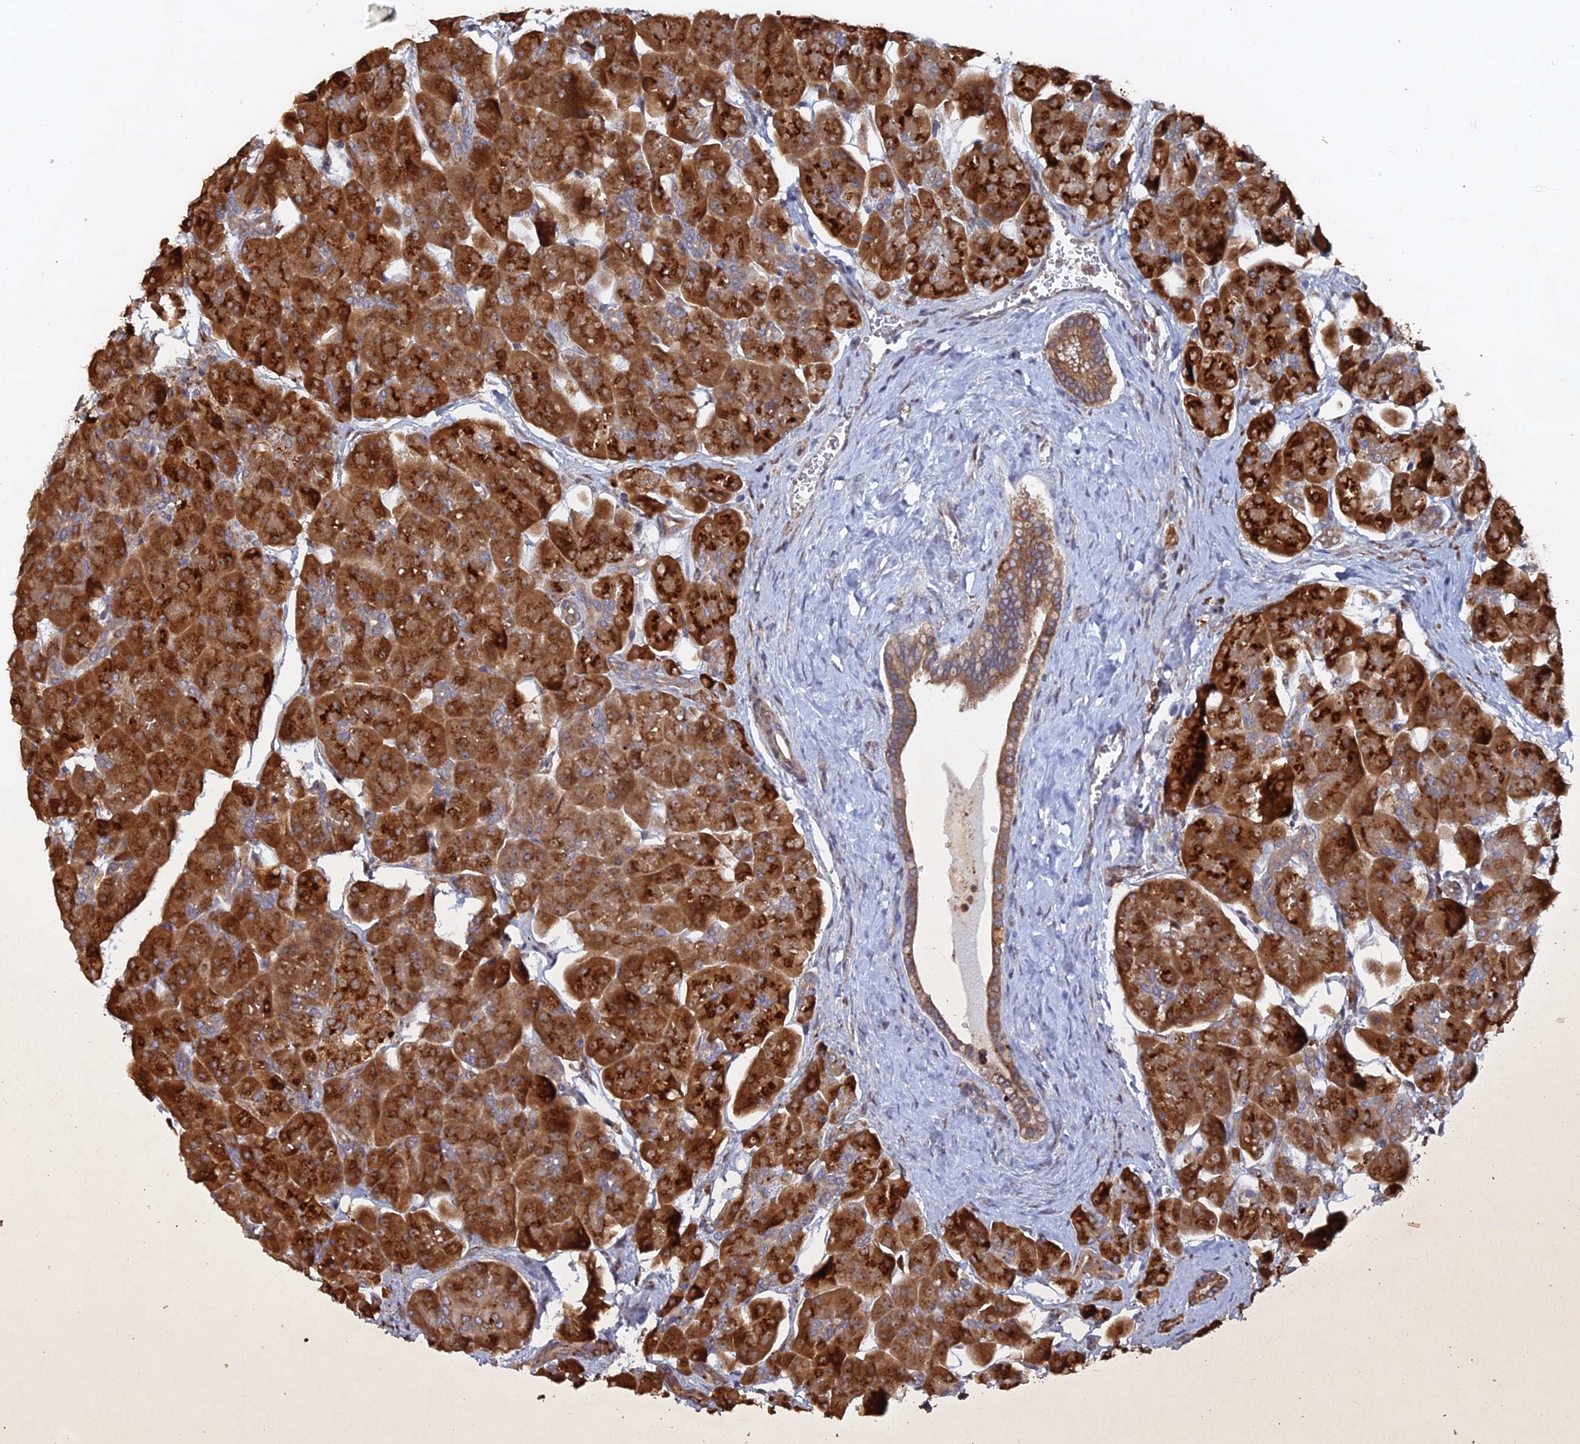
{"staining": {"intensity": "strong", "quantity": ">75%", "location": "cytoplasmic/membranous"}, "tissue": "pancreas", "cell_type": "Exocrine glandular cells", "image_type": "normal", "snomed": [{"axis": "morphology", "description": "Normal tissue, NOS"}, {"axis": "topography", "description": "Pancreas"}], "caption": "Protein staining exhibits strong cytoplasmic/membranous positivity in approximately >75% of exocrine glandular cells in unremarkable pancreas. The protein of interest is stained brown, and the nuclei are stained in blue (DAB IHC with brightfield microscopy, high magnification).", "gene": "VPS37C", "patient": {"sex": "male", "age": 66}}